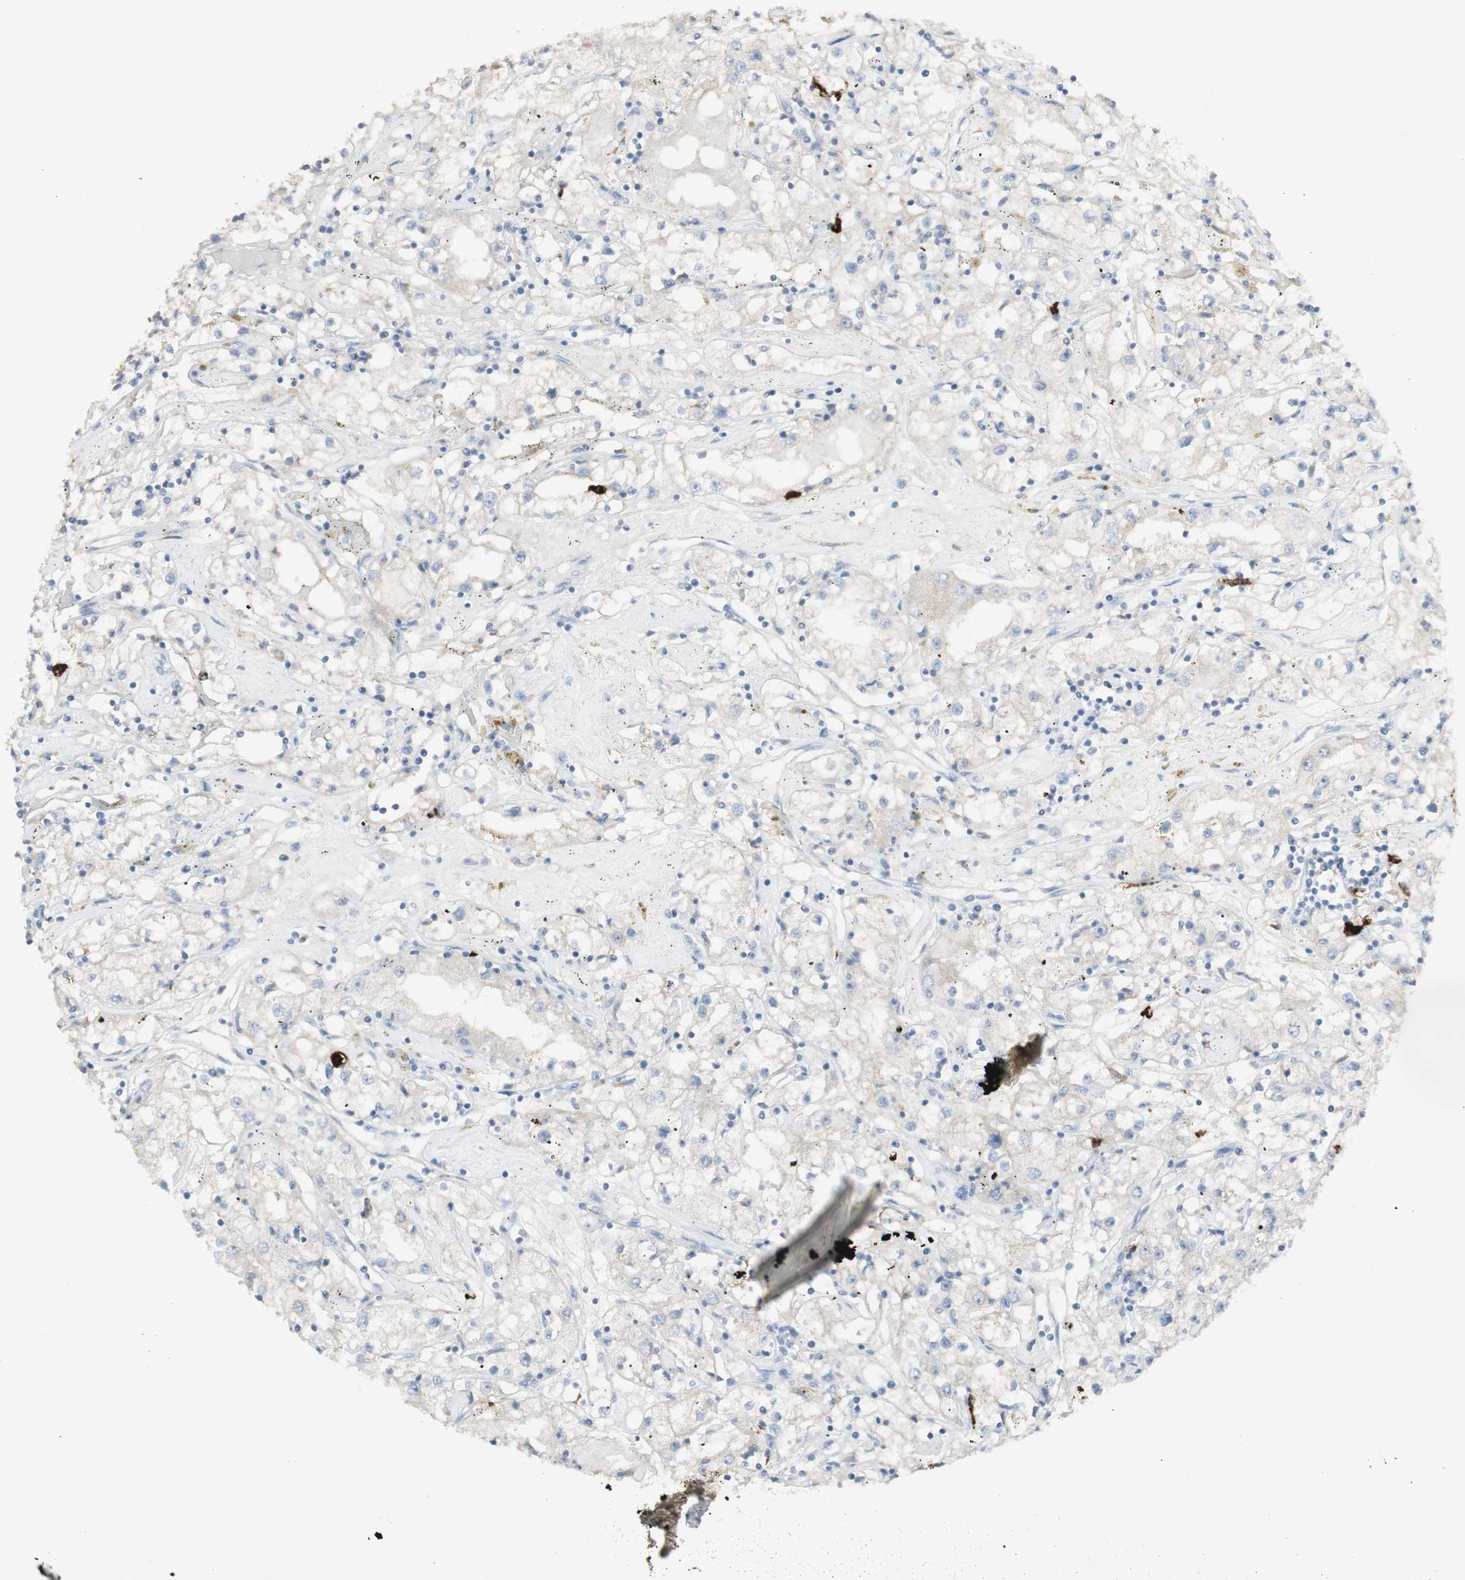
{"staining": {"intensity": "negative", "quantity": "none", "location": "none"}, "tissue": "renal cancer", "cell_type": "Tumor cells", "image_type": "cancer", "snomed": [{"axis": "morphology", "description": "Adenocarcinoma, NOS"}, {"axis": "topography", "description": "Kidney"}], "caption": "IHC image of neoplastic tissue: renal cancer (adenocarcinoma) stained with DAB exhibits no significant protein staining in tumor cells. Brightfield microscopy of immunohistochemistry (IHC) stained with DAB (3,3'-diaminobenzidine) (brown) and hematoxylin (blue), captured at high magnification.", "gene": "CD207", "patient": {"sex": "male", "age": 56}}